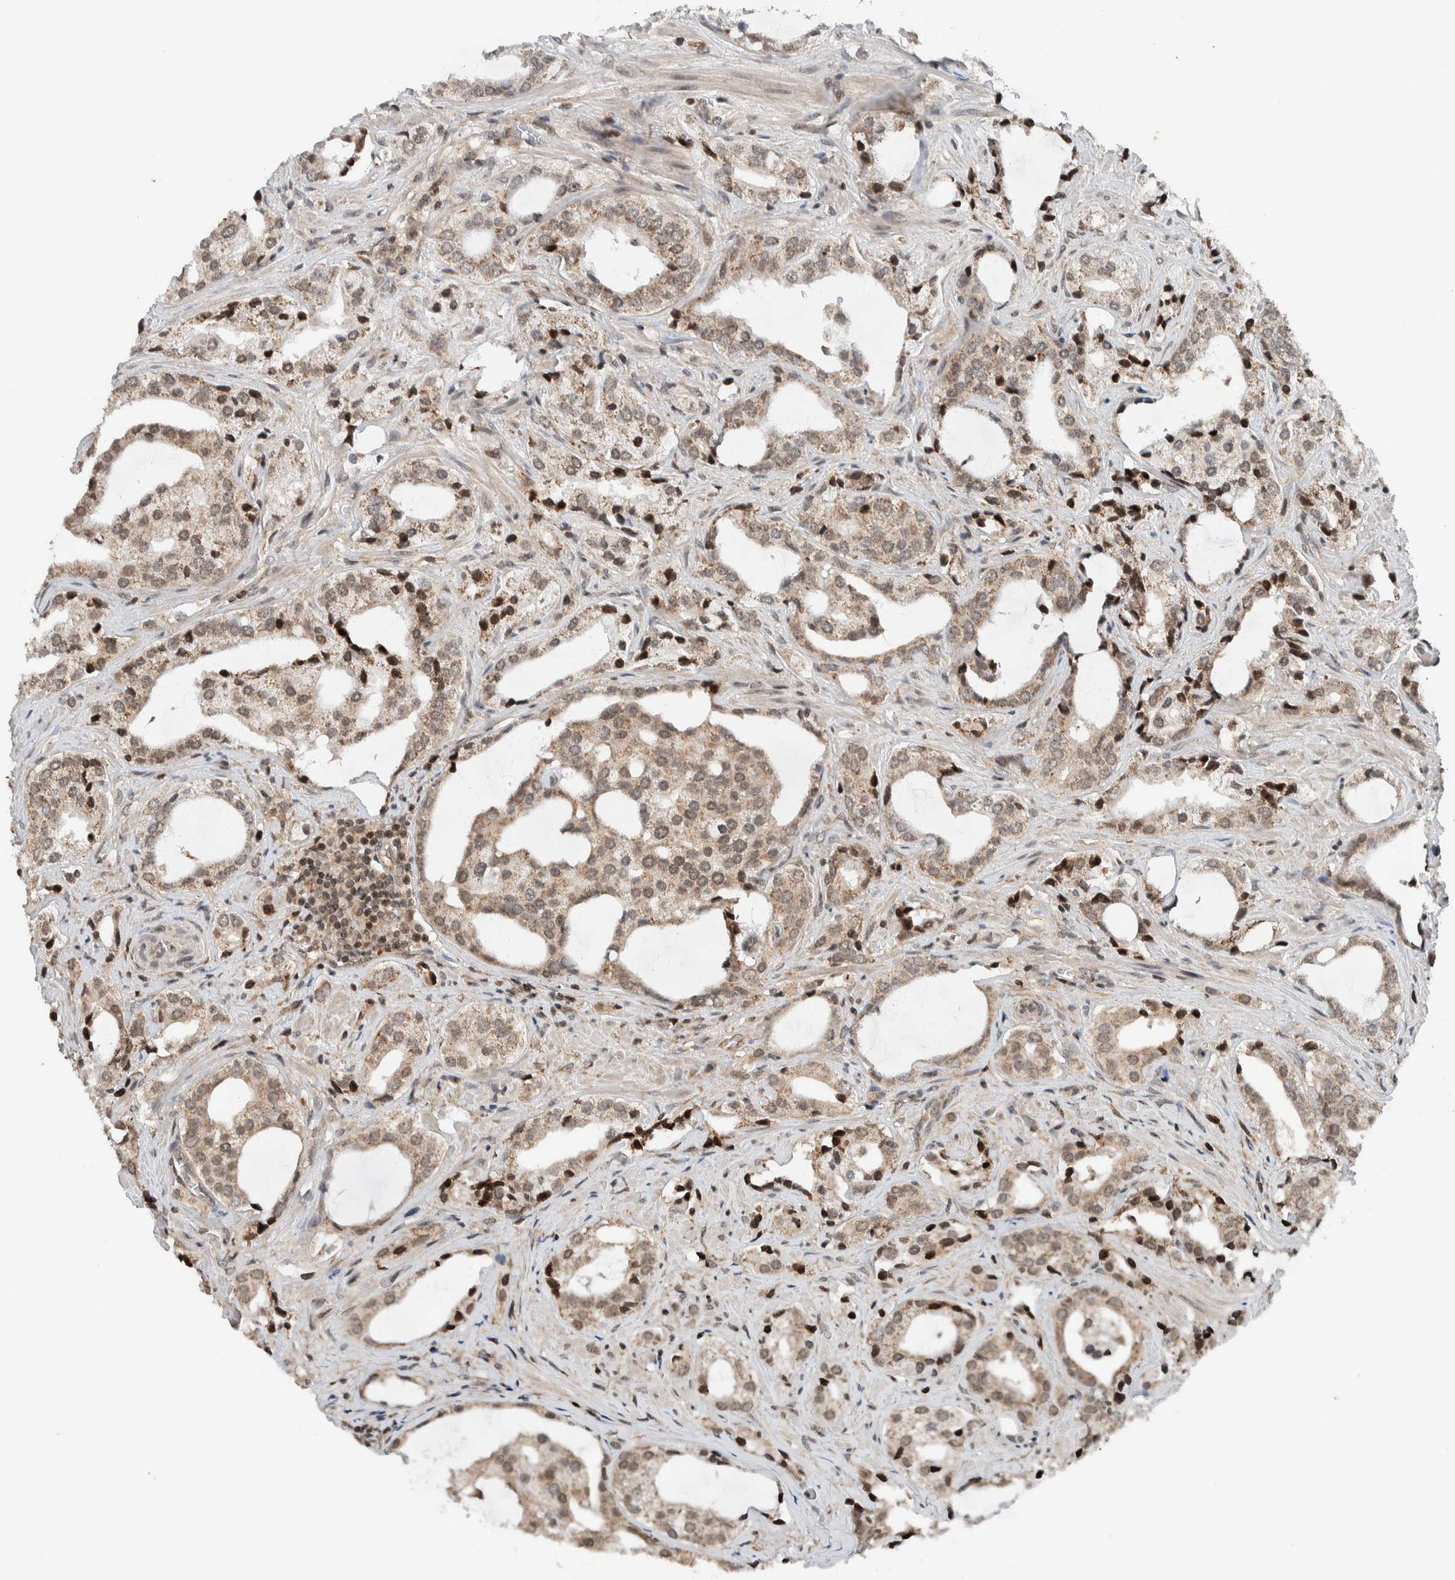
{"staining": {"intensity": "weak", "quantity": ">75%", "location": "cytoplasmic/membranous,nuclear"}, "tissue": "prostate cancer", "cell_type": "Tumor cells", "image_type": "cancer", "snomed": [{"axis": "morphology", "description": "Adenocarcinoma, High grade"}, {"axis": "topography", "description": "Prostate"}], "caption": "Immunohistochemical staining of prostate cancer (high-grade adenocarcinoma) exhibits weak cytoplasmic/membranous and nuclear protein expression in about >75% of tumor cells.", "gene": "NPLOC4", "patient": {"sex": "male", "age": 66}}